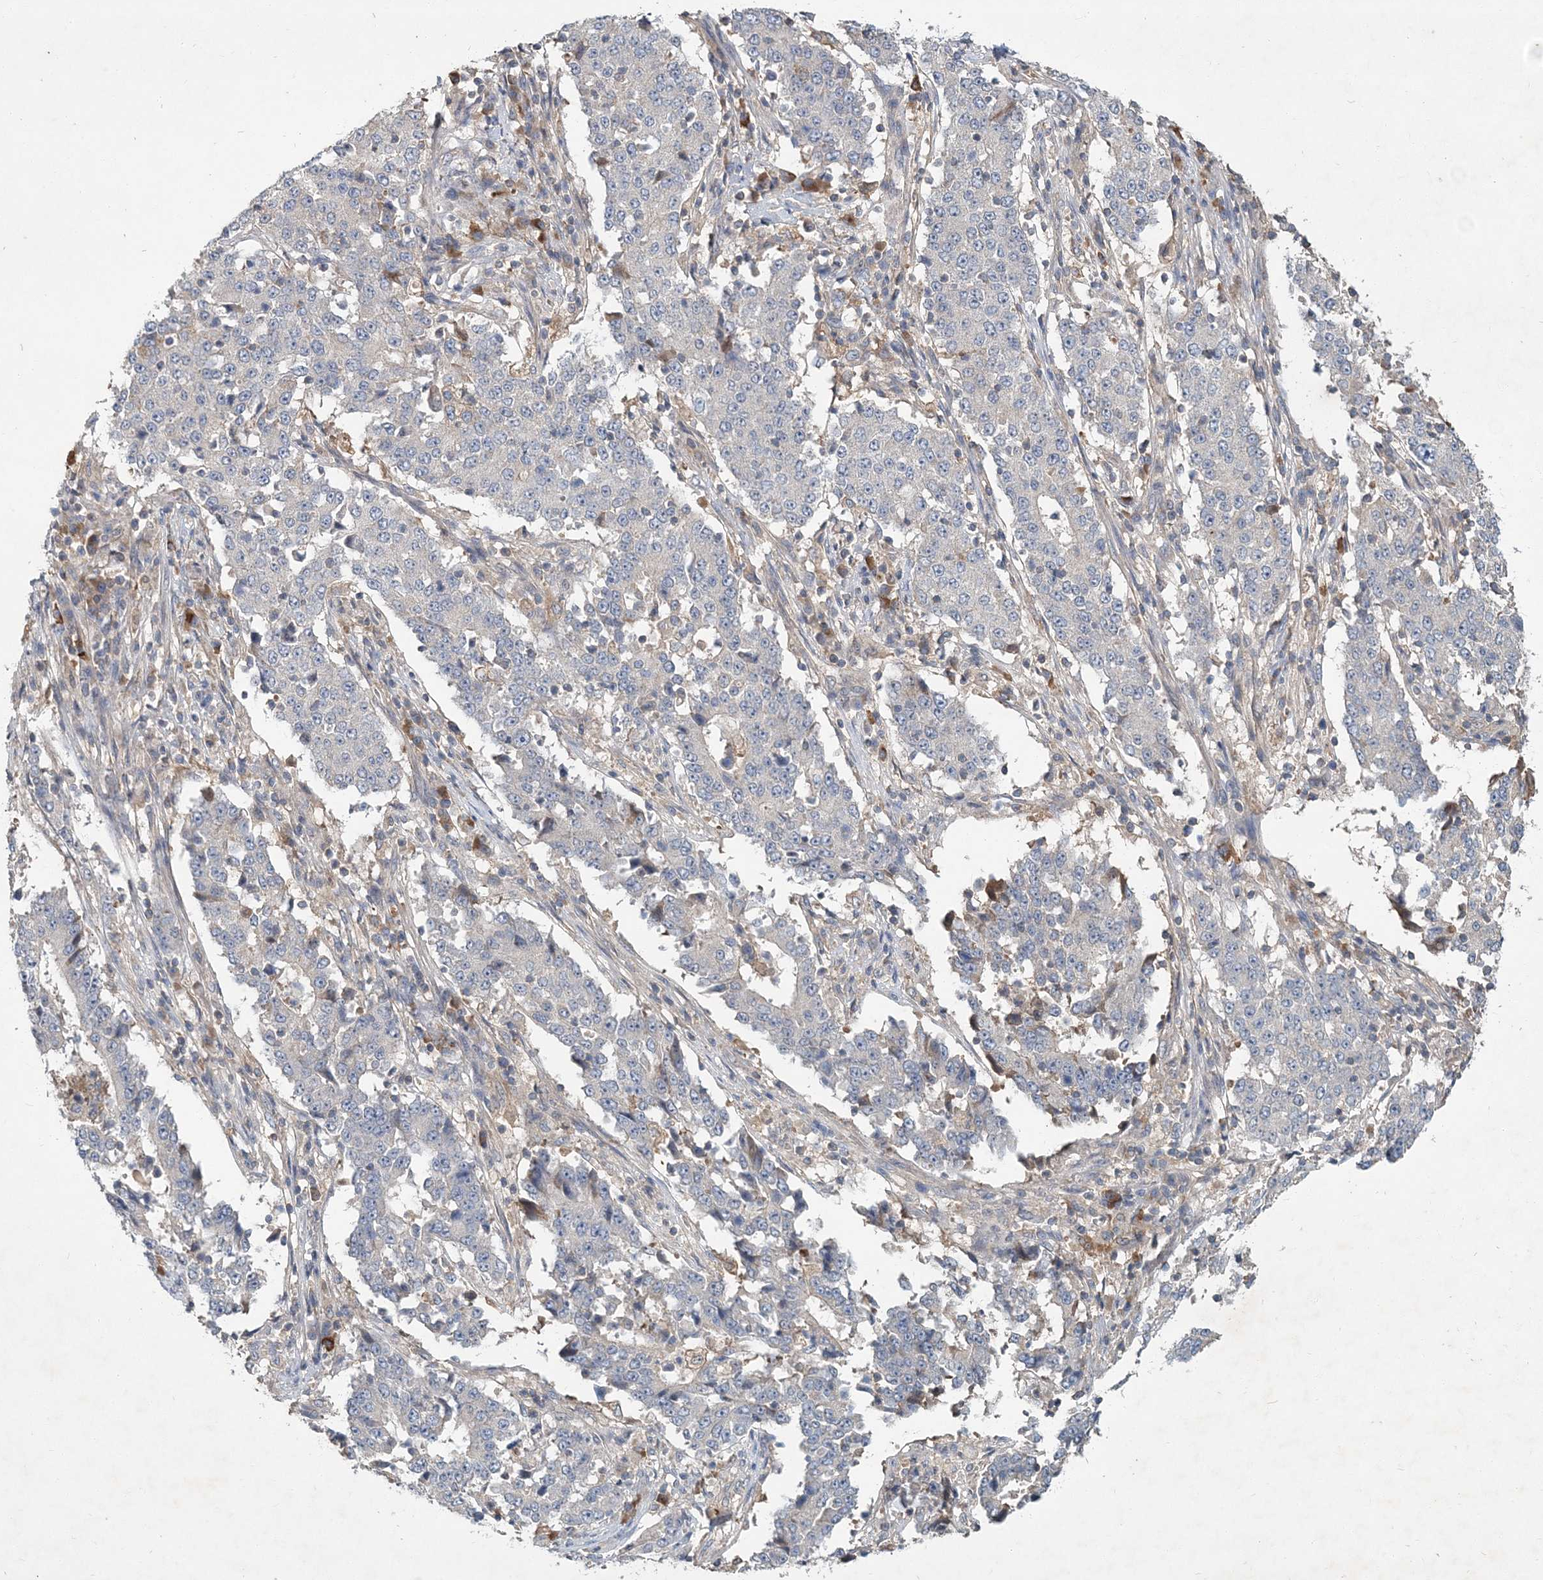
{"staining": {"intensity": "negative", "quantity": "none", "location": "none"}, "tissue": "stomach cancer", "cell_type": "Tumor cells", "image_type": "cancer", "snomed": [{"axis": "morphology", "description": "Adenocarcinoma, NOS"}, {"axis": "topography", "description": "Stomach"}], "caption": "Immunohistochemistry (IHC) histopathology image of human stomach adenocarcinoma stained for a protein (brown), which displays no expression in tumor cells.", "gene": "RNF25", "patient": {"sex": "male", "age": 59}}